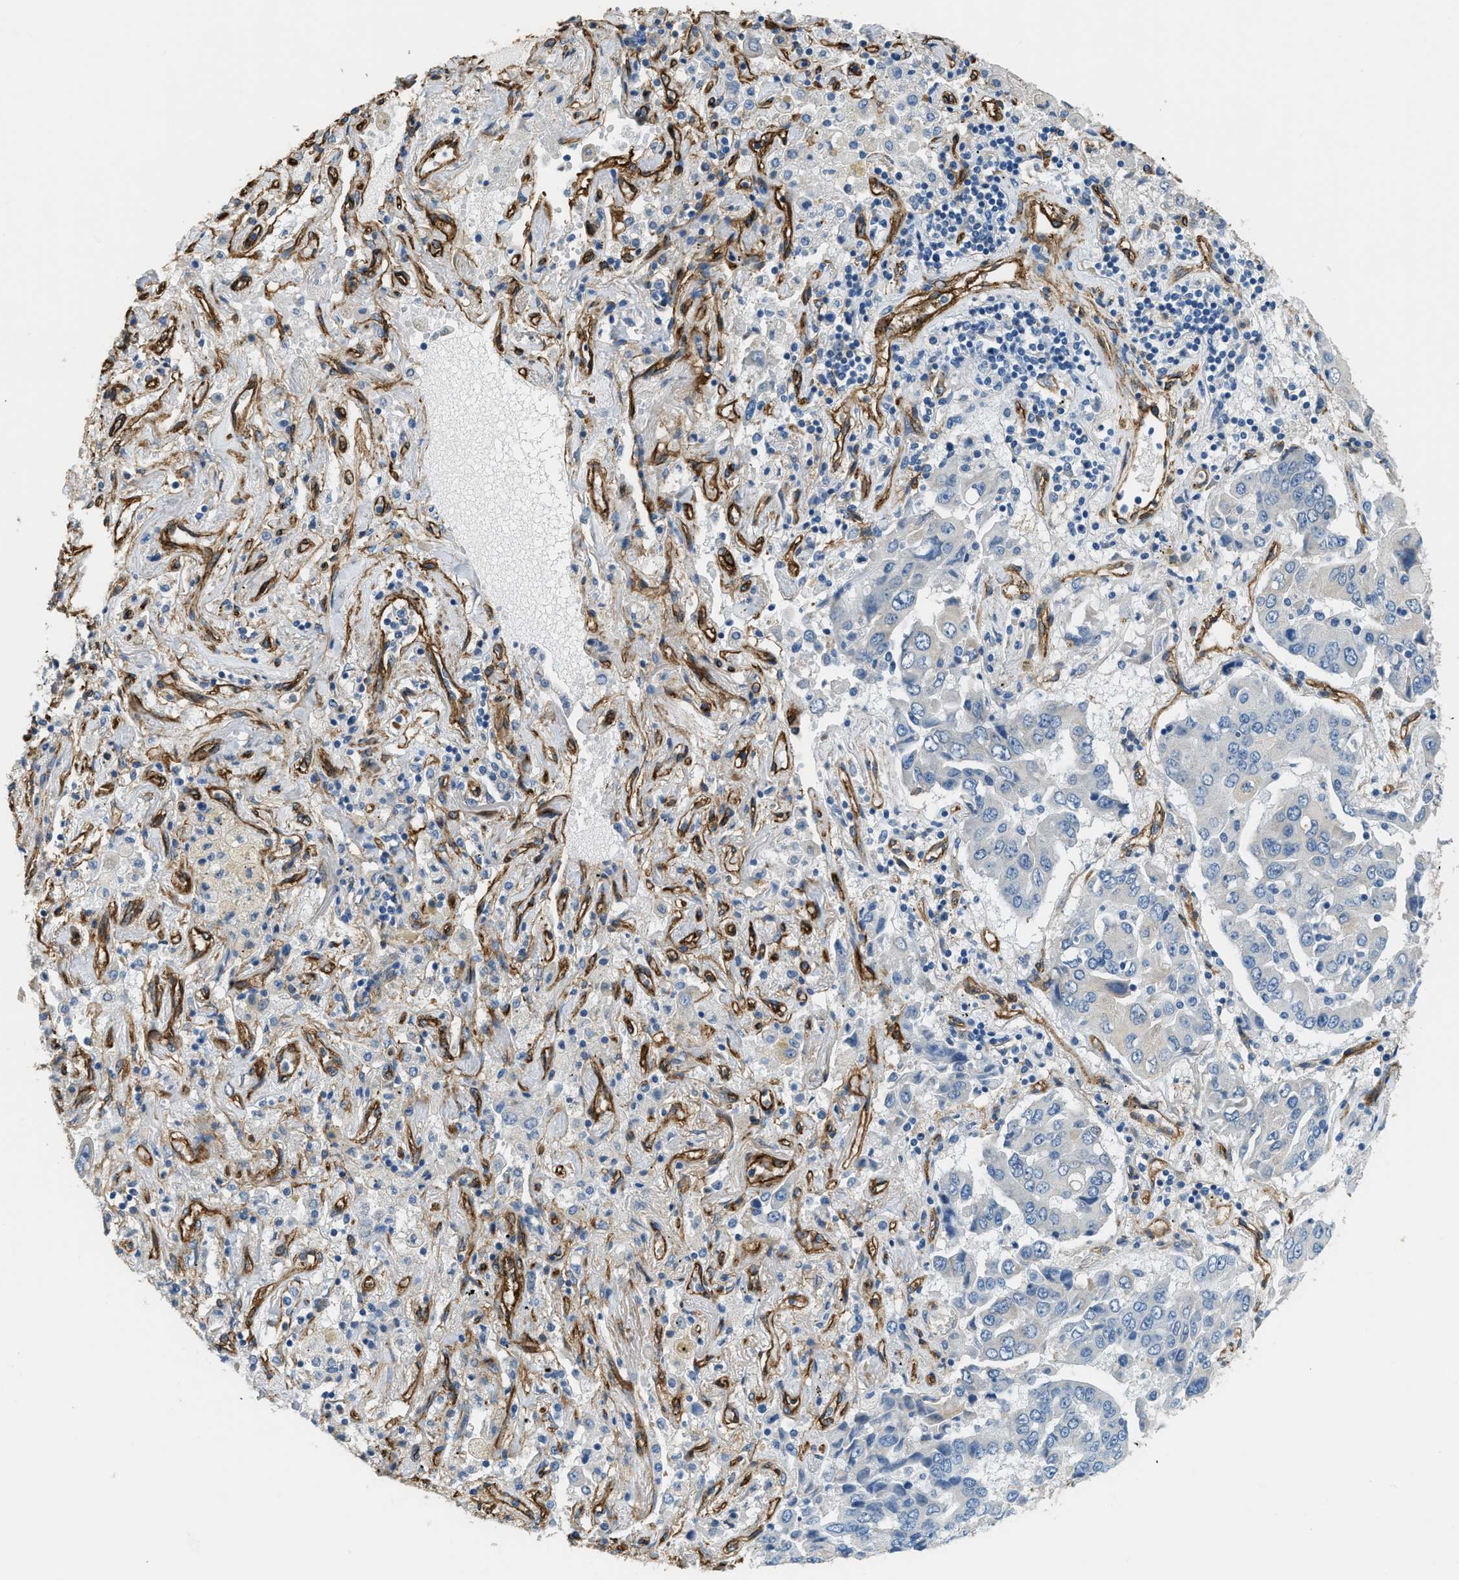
{"staining": {"intensity": "negative", "quantity": "none", "location": "none"}, "tissue": "lung cancer", "cell_type": "Tumor cells", "image_type": "cancer", "snomed": [{"axis": "morphology", "description": "Adenocarcinoma, NOS"}, {"axis": "topography", "description": "Lung"}], "caption": "Immunohistochemical staining of lung cancer displays no significant positivity in tumor cells.", "gene": "TMEM43", "patient": {"sex": "female", "age": 65}}